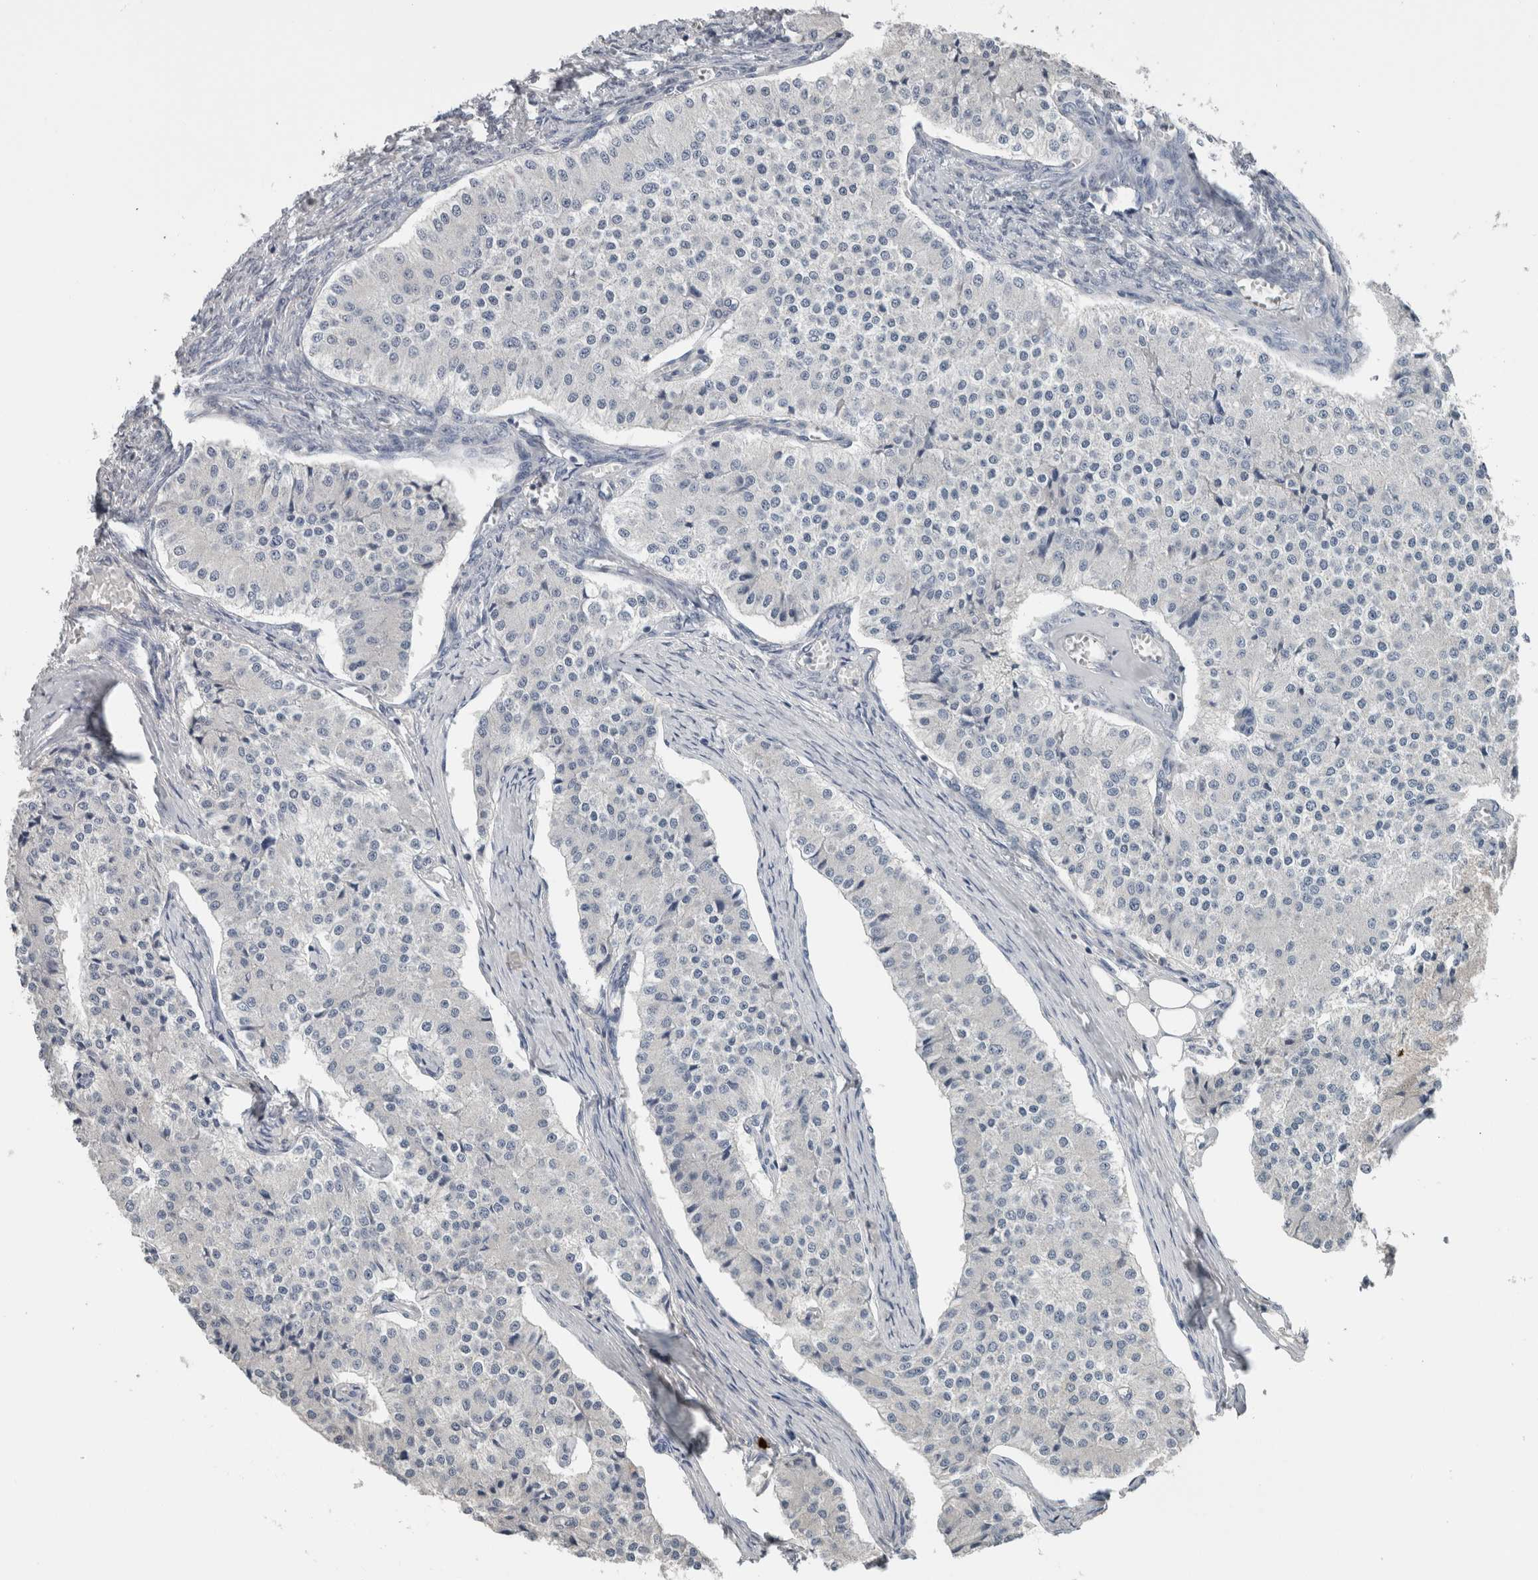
{"staining": {"intensity": "negative", "quantity": "none", "location": "none"}, "tissue": "carcinoid", "cell_type": "Tumor cells", "image_type": "cancer", "snomed": [{"axis": "morphology", "description": "Carcinoid, malignant, NOS"}, {"axis": "topography", "description": "Colon"}], "caption": "This is an immunohistochemistry image of human malignant carcinoid. There is no positivity in tumor cells.", "gene": "CRNN", "patient": {"sex": "female", "age": 52}}